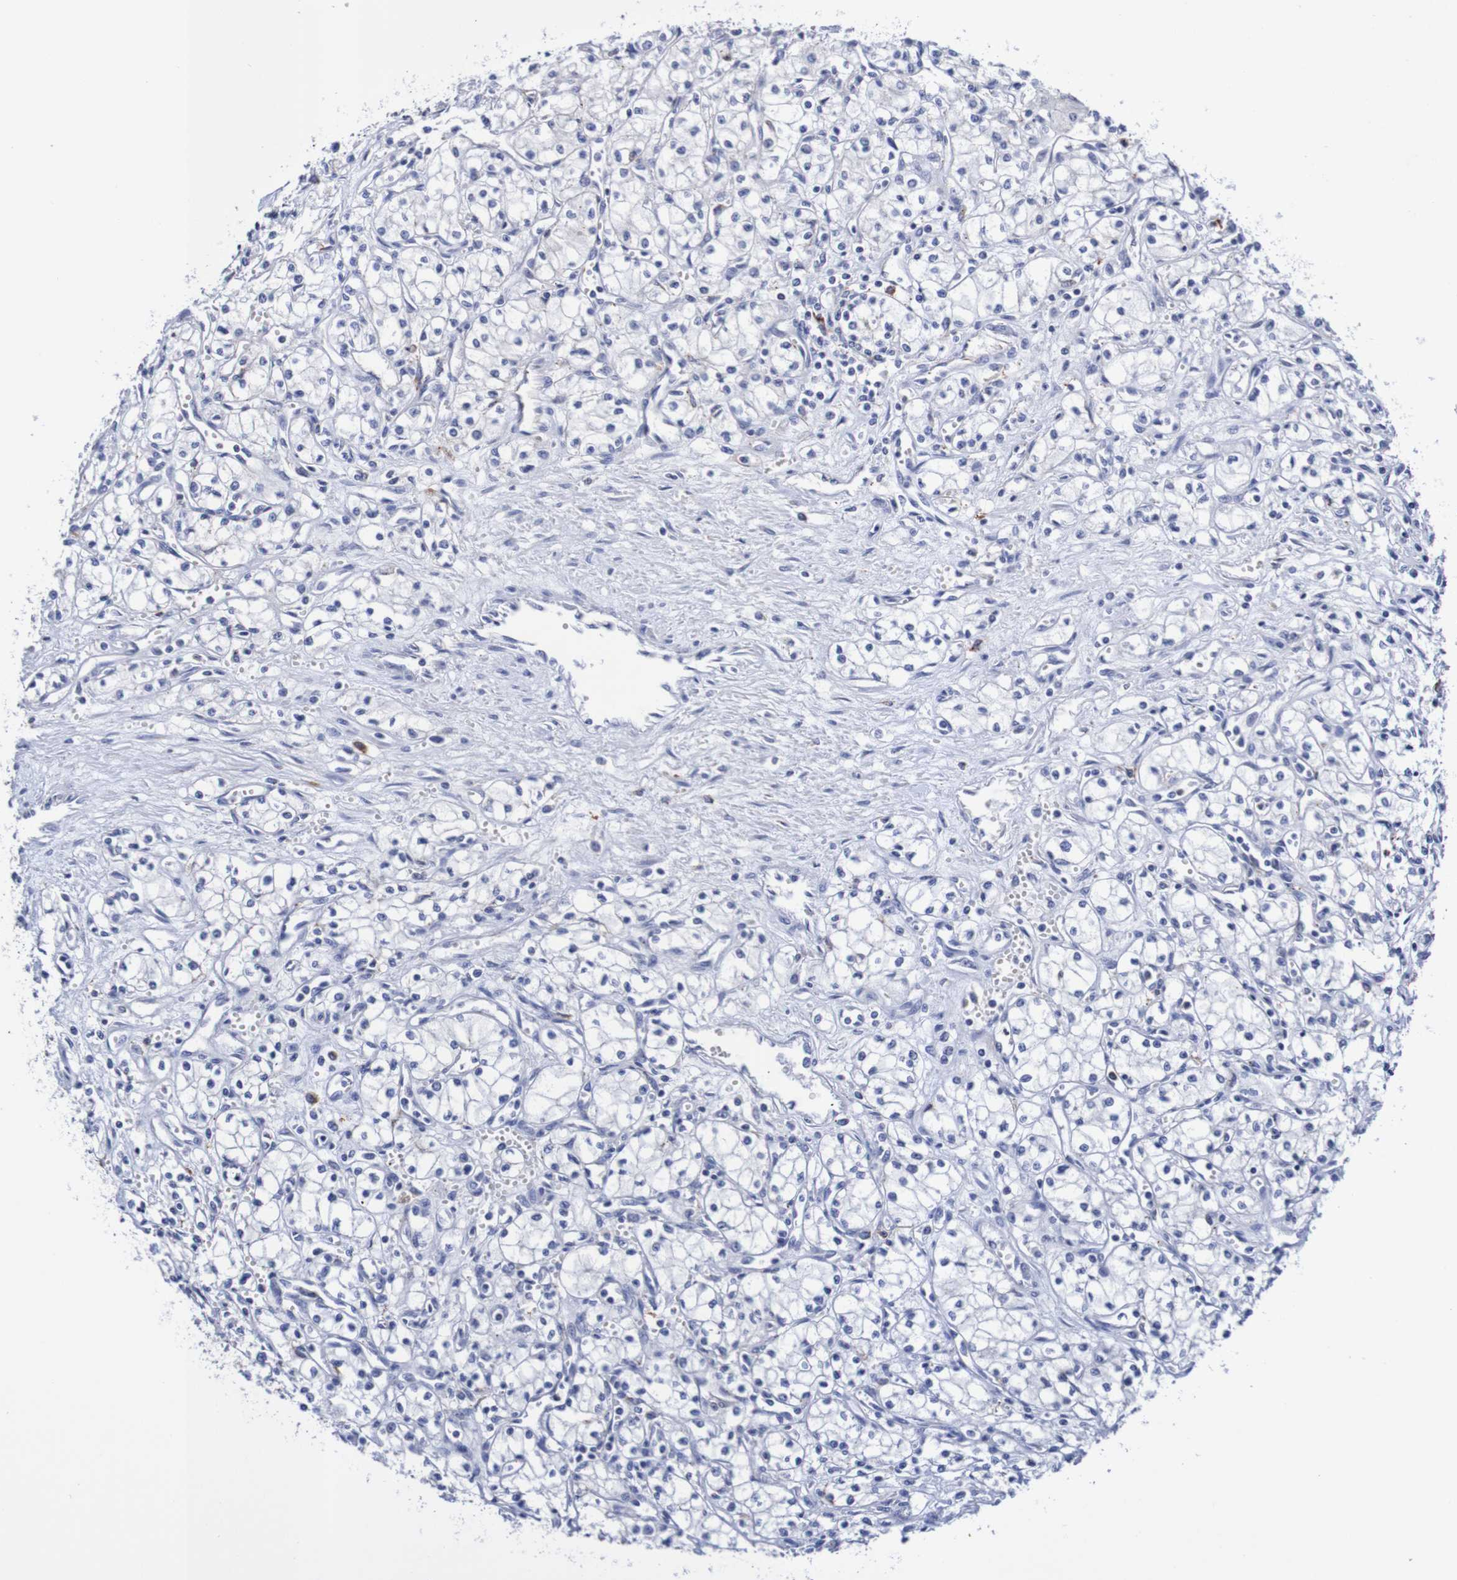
{"staining": {"intensity": "negative", "quantity": "none", "location": "none"}, "tissue": "renal cancer", "cell_type": "Tumor cells", "image_type": "cancer", "snomed": [{"axis": "morphology", "description": "Normal tissue, NOS"}, {"axis": "morphology", "description": "Adenocarcinoma, NOS"}, {"axis": "topography", "description": "Kidney"}], "caption": "An image of human adenocarcinoma (renal) is negative for staining in tumor cells.", "gene": "SEZ6", "patient": {"sex": "male", "age": 59}}